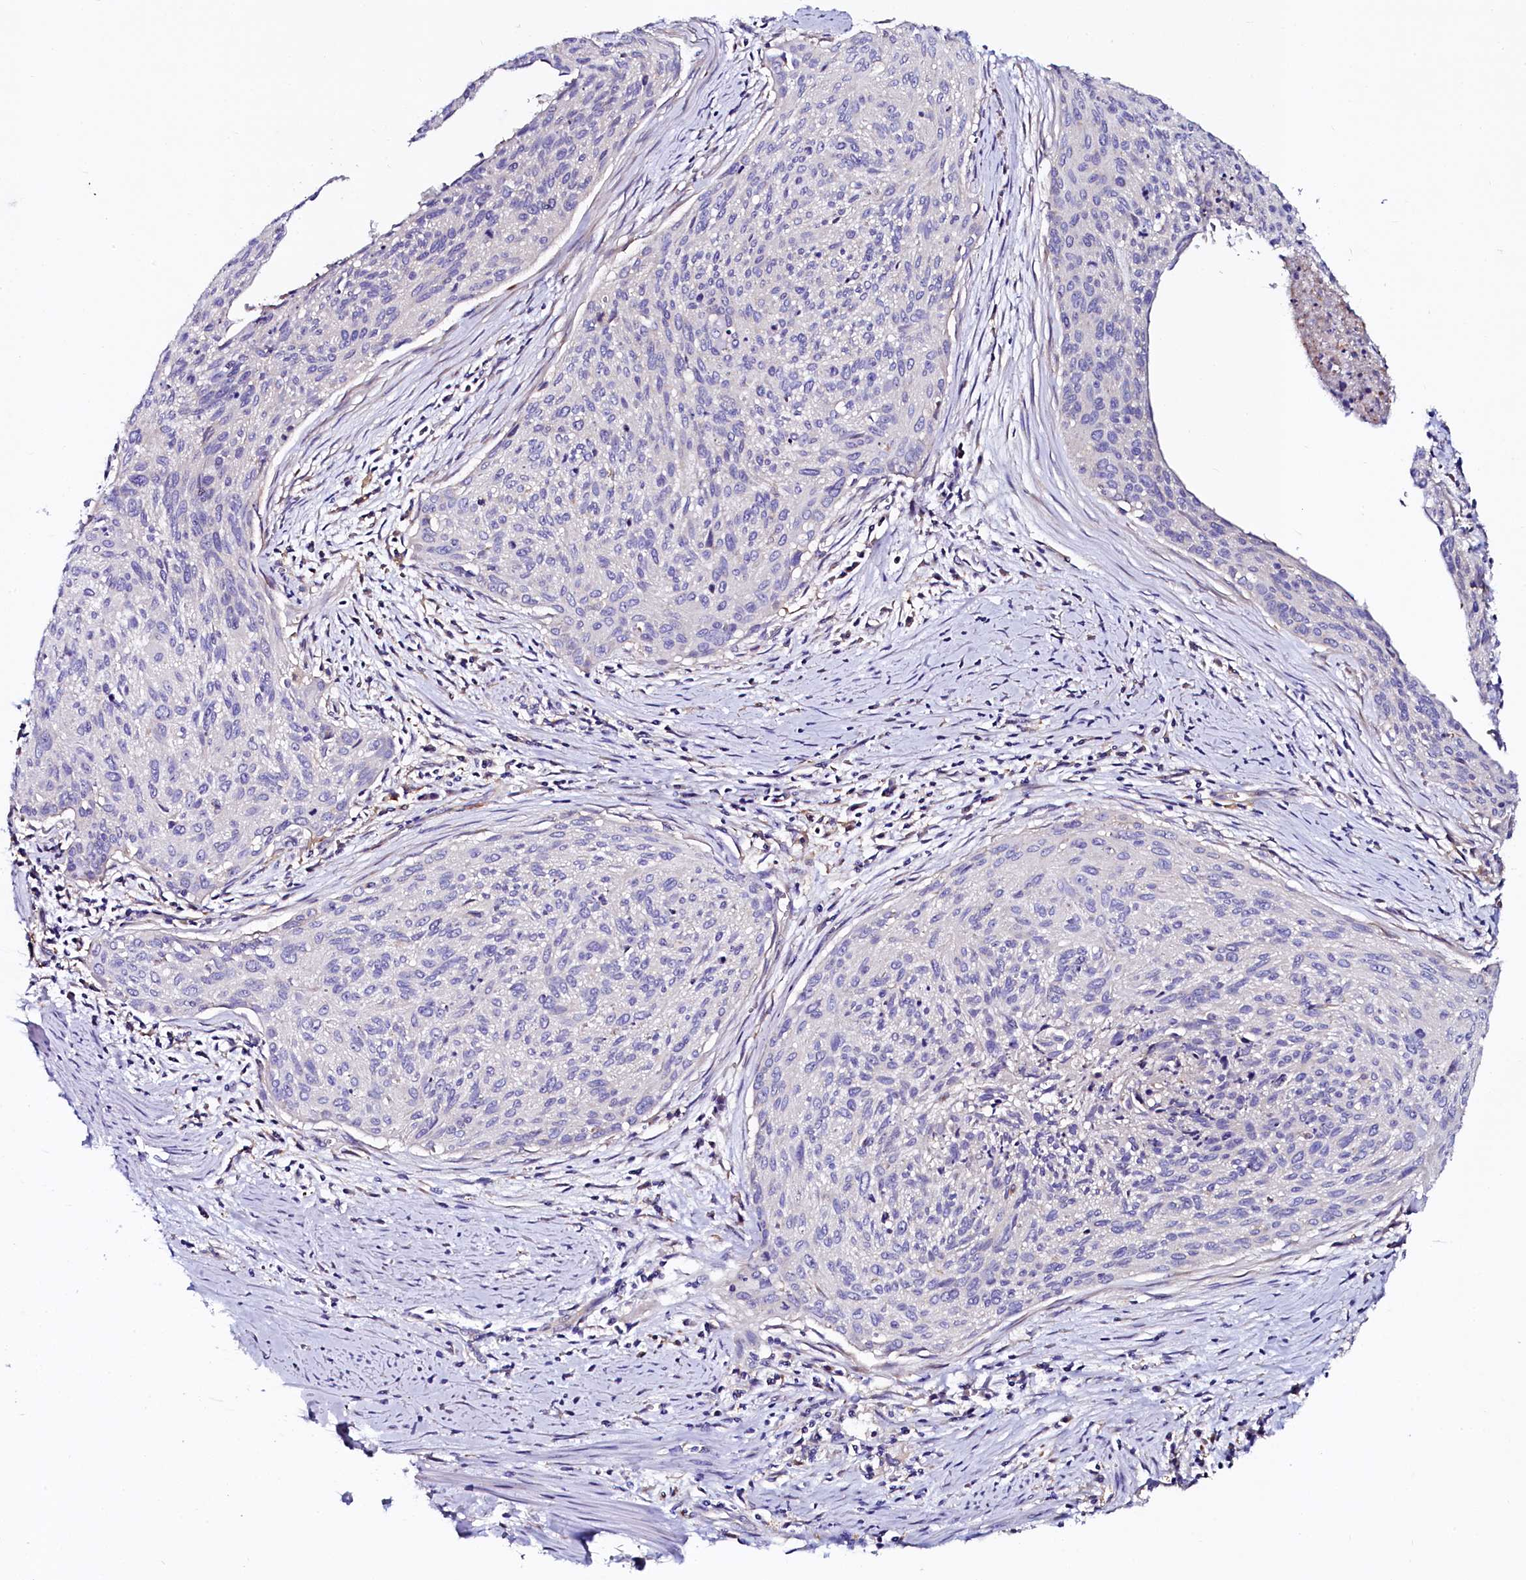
{"staining": {"intensity": "negative", "quantity": "none", "location": "none"}, "tissue": "cervical cancer", "cell_type": "Tumor cells", "image_type": "cancer", "snomed": [{"axis": "morphology", "description": "Squamous cell carcinoma, NOS"}, {"axis": "topography", "description": "Cervix"}], "caption": "The histopathology image reveals no staining of tumor cells in squamous cell carcinoma (cervical).", "gene": "OTOL1", "patient": {"sex": "female", "age": 55}}